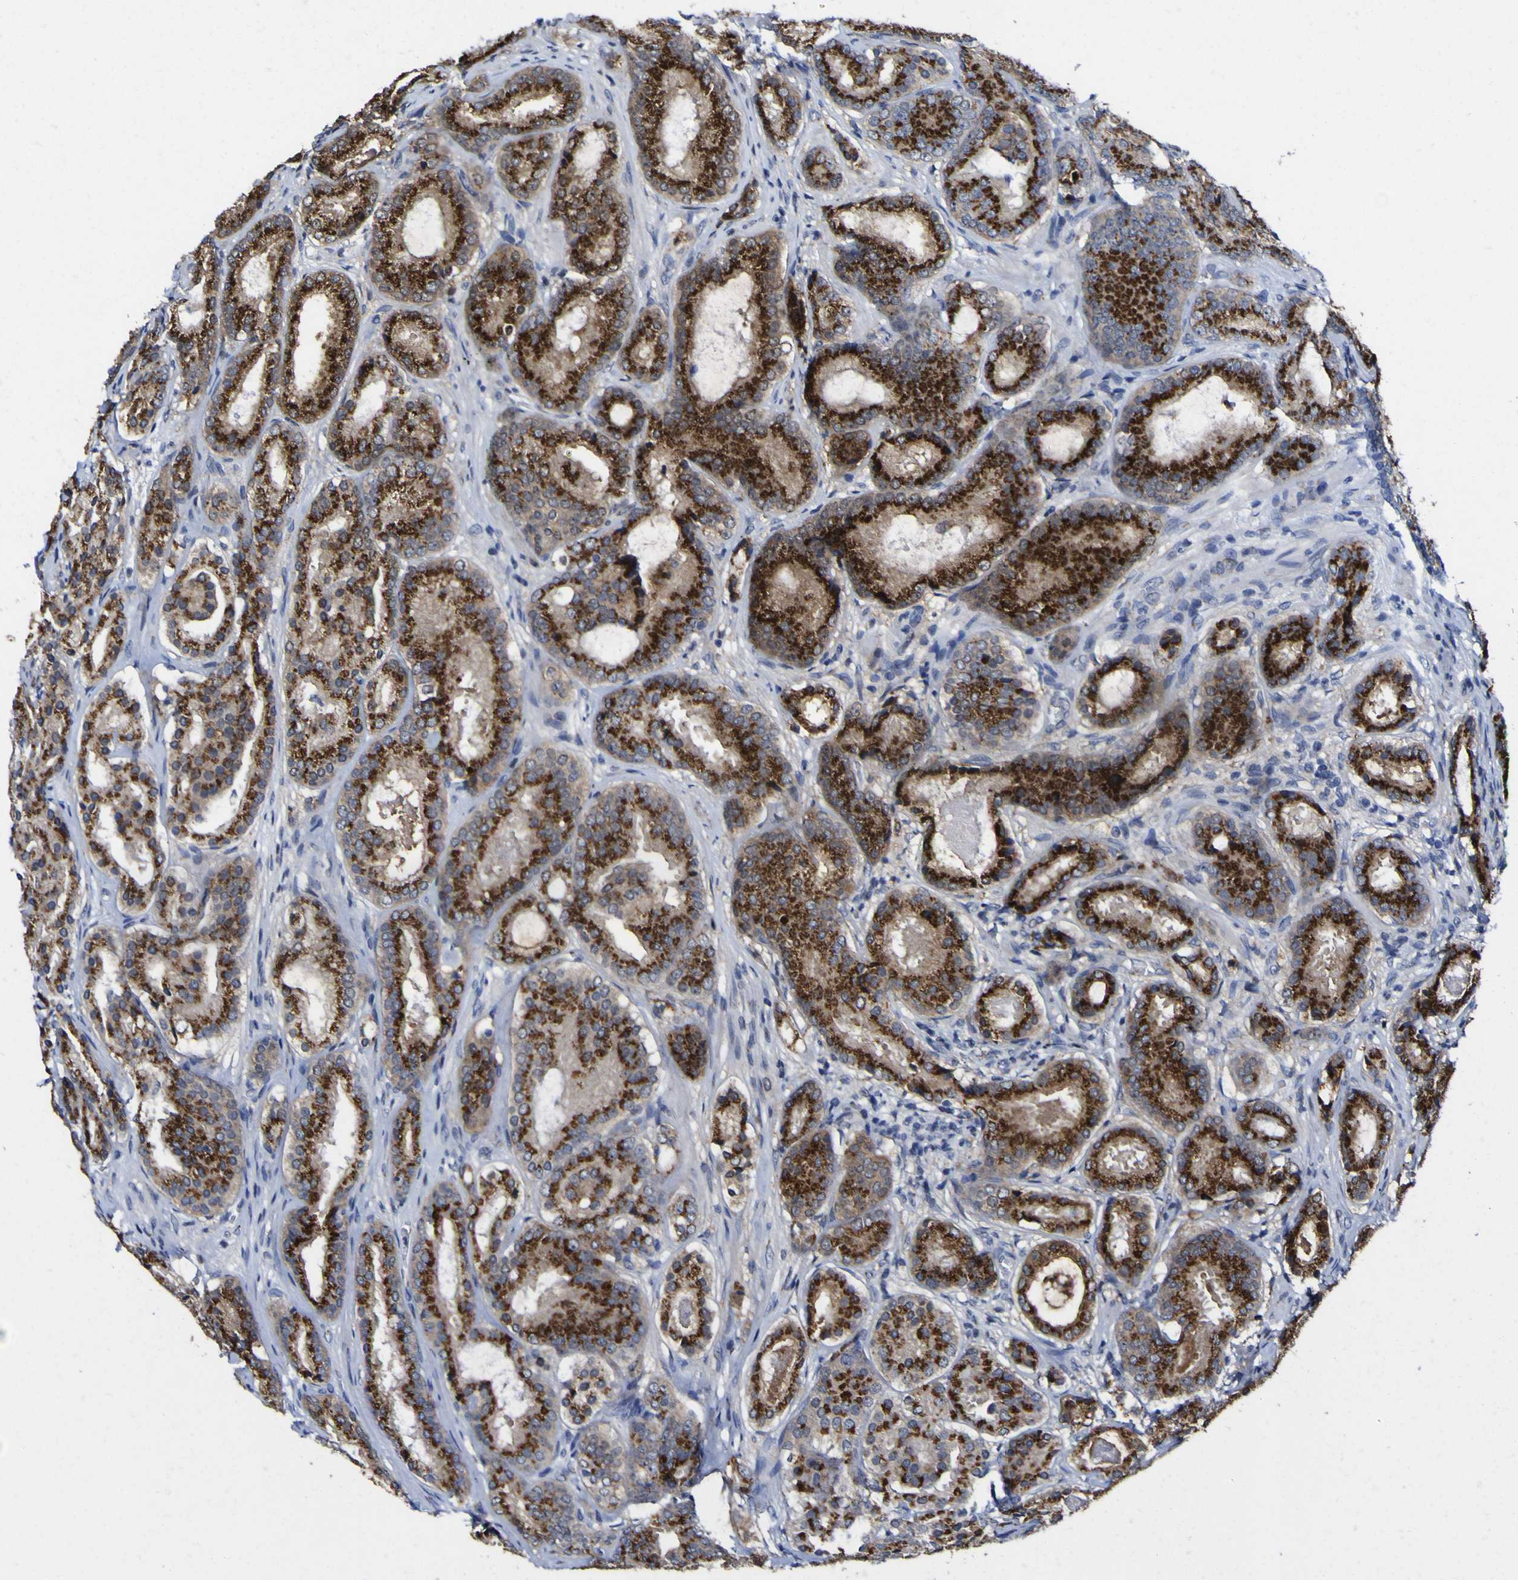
{"staining": {"intensity": "strong", "quantity": ">75%", "location": "cytoplasmic/membranous"}, "tissue": "prostate cancer", "cell_type": "Tumor cells", "image_type": "cancer", "snomed": [{"axis": "morphology", "description": "Adenocarcinoma, Low grade"}, {"axis": "topography", "description": "Prostate"}], "caption": "There is high levels of strong cytoplasmic/membranous positivity in tumor cells of adenocarcinoma (low-grade) (prostate), as demonstrated by immunohistochemical staining (brown color).", "gene": "GOLM1", "patient": {"sex": "male", "age": 69}}